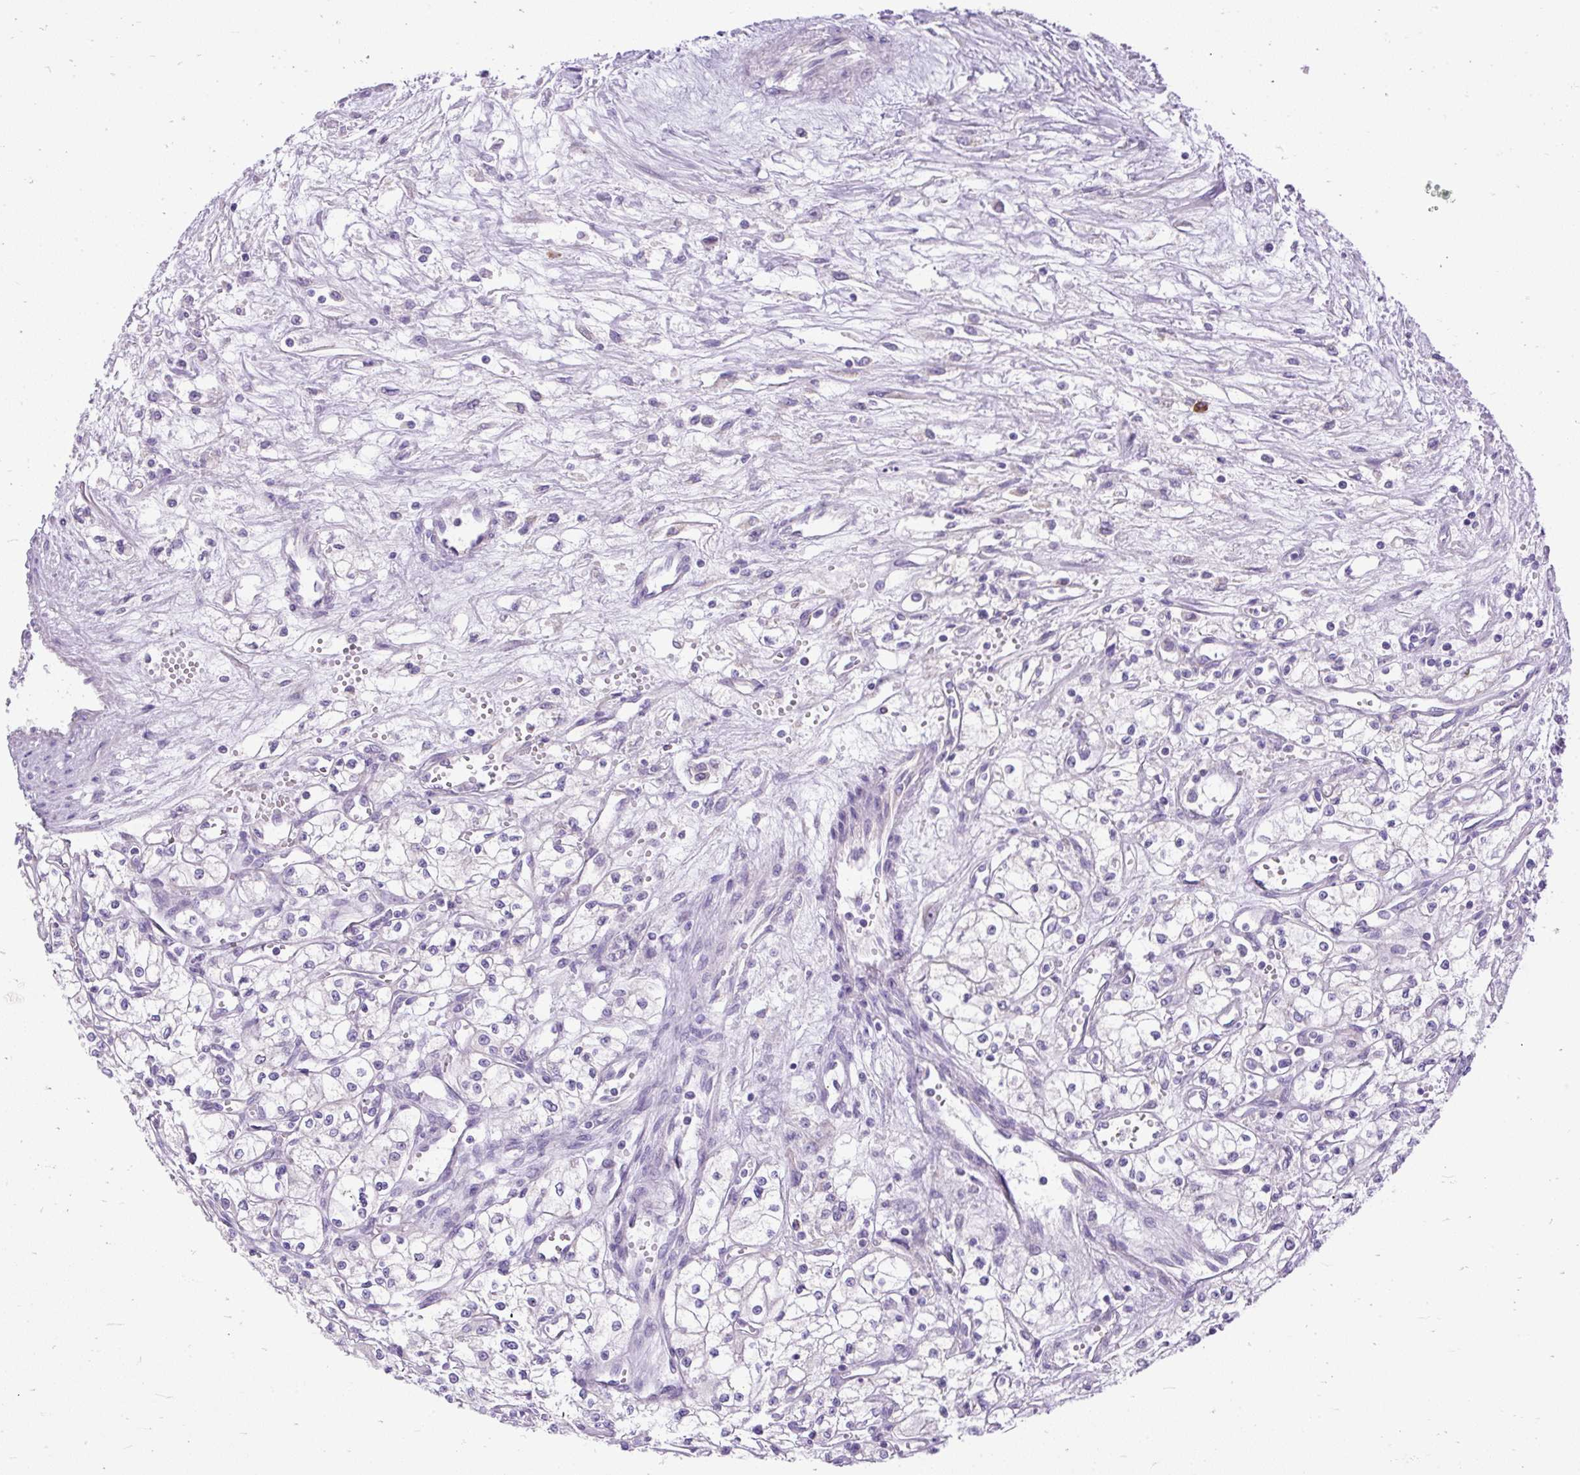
{"staining": {"intensity": "negative", "quantity": "none", "location": "none"}, "tissue": "renal cancer", "cell_type": "Tumor cells", "image_type": "cancer", "snomed": [{"axis": "morphology", "description": "Adenocarcinoma, NOS"}, {"axis": "topography", "description": "Kidney"}], "caption": "Tumor cells show no significant protein staining in renal adenocarcinoma.", "gene": "SYBU", "patient": {"sex": "male", "age": 59}}